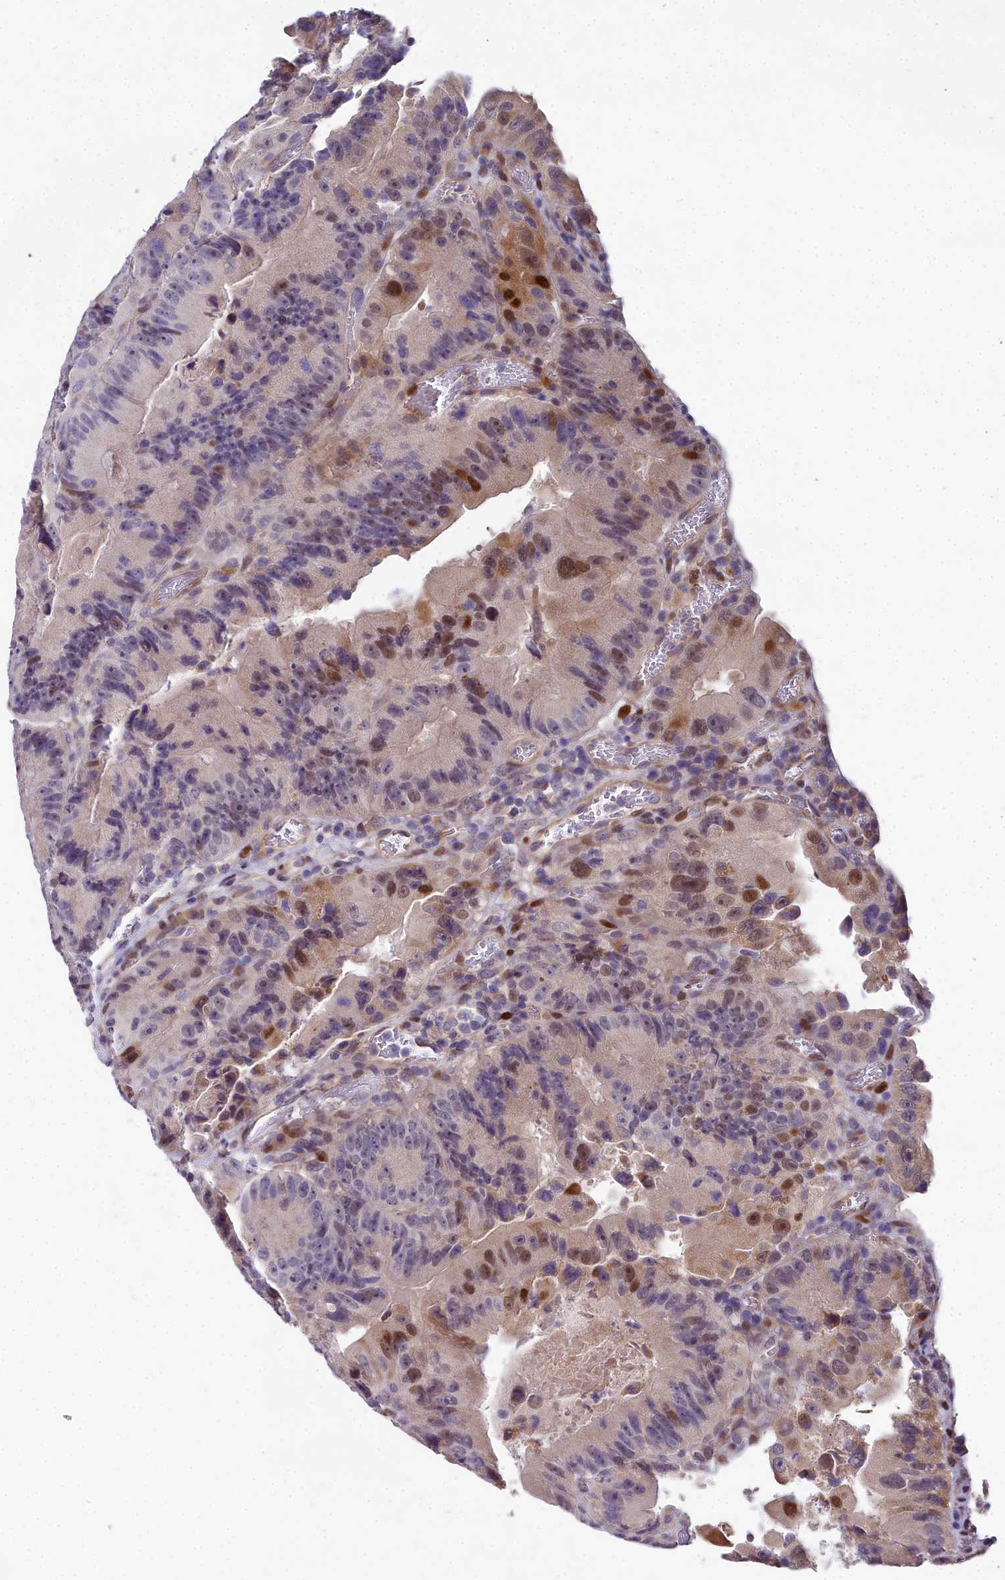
{"staining": {"intensity": "moderate", "quantity": "<25%", "location": "nuclear"}, "tissue": "colorectal cancer", "cell_type": "Tumor cells", "image_type": "cancer", "snomed": [{"axis": "morphology", "description": "Adenocarcinoma, NOS"}, {"axis": "topography", "description": "Colon"}], "caption": "DAB immunohistochemical staining of human adenocarcinoma (colorectal) demonstrates moderate nuclear protein staining in about <25% of tumor cells.", "gene": "AP1M1", "patient": {"sex": "female", "age": 86}}